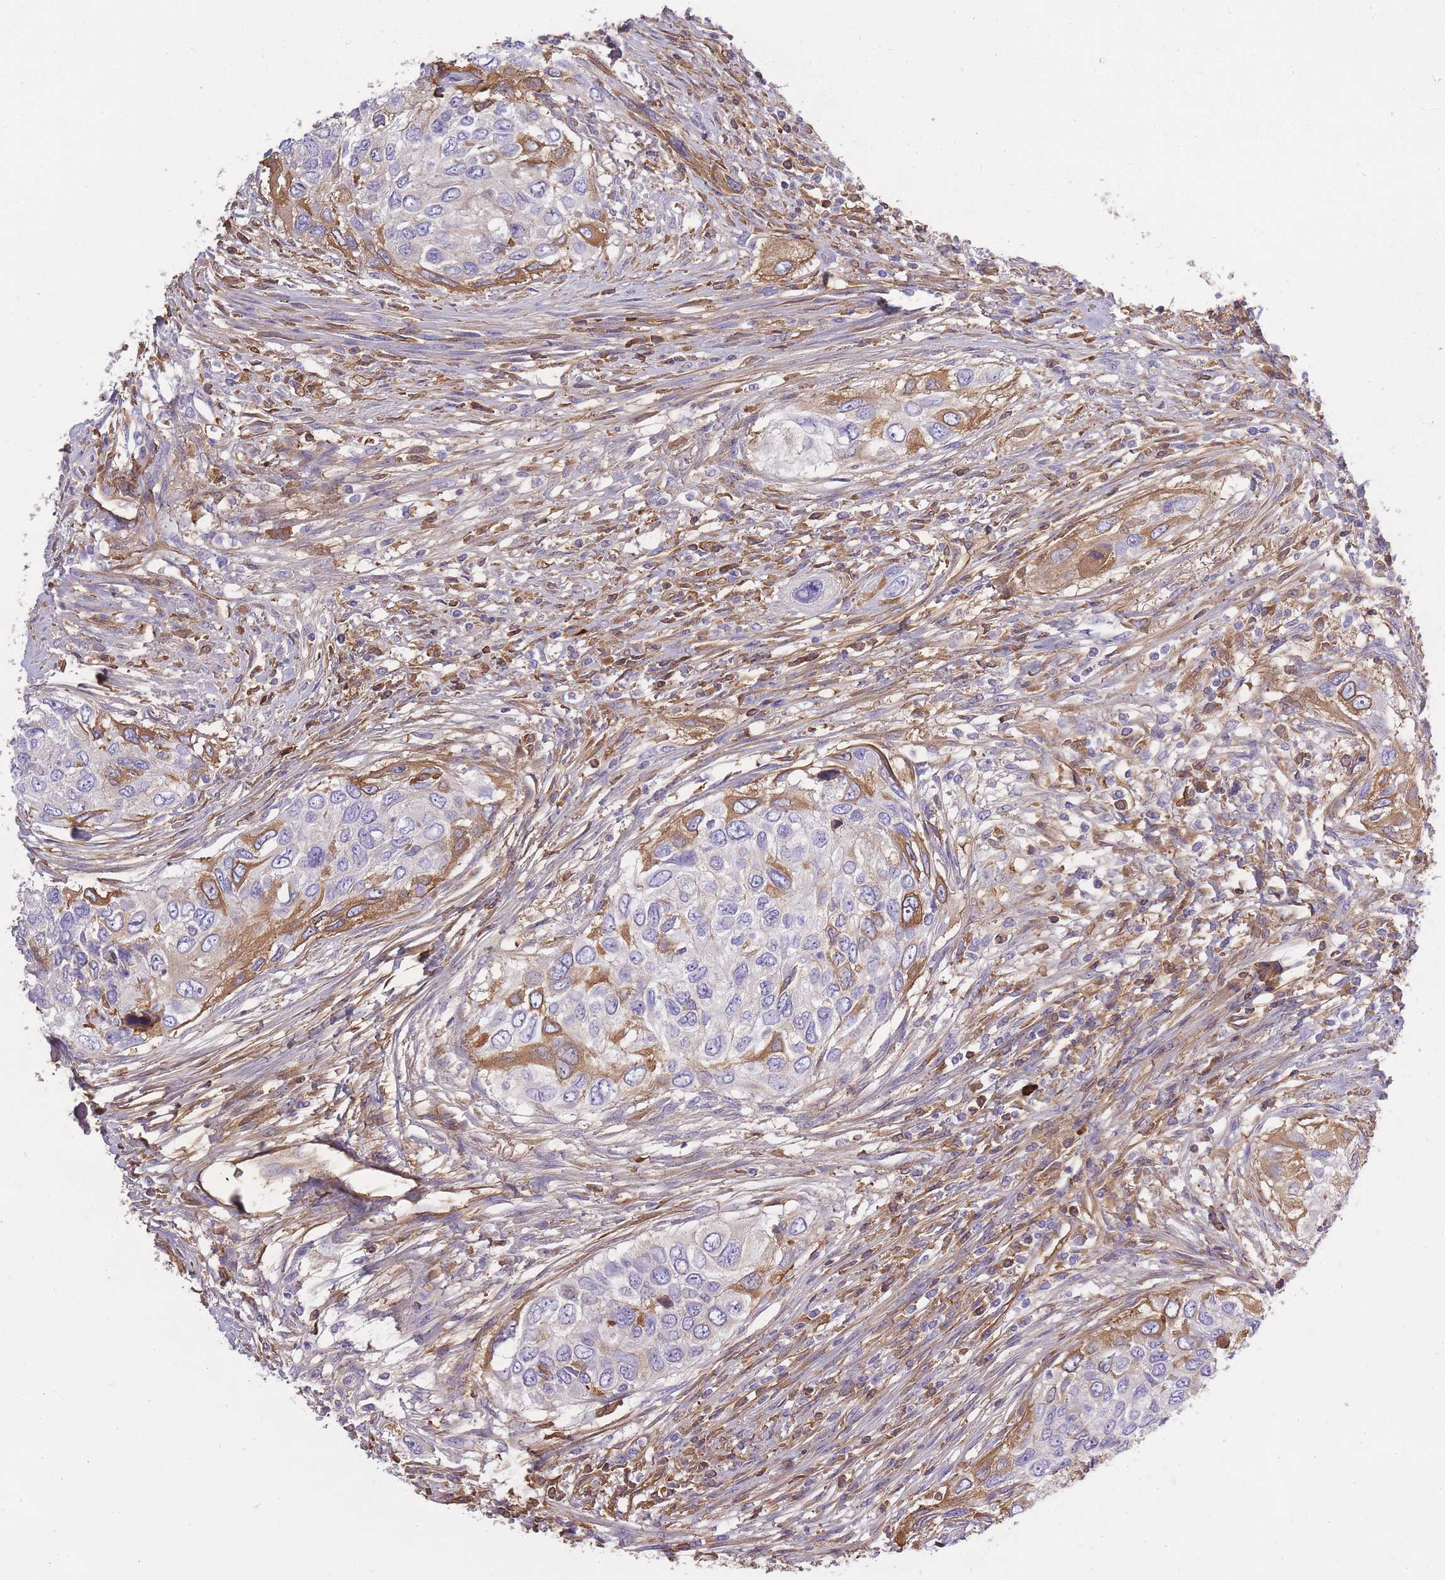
{"staining": {"intensity": "moderate", "quantity": "<25%", "location": "cytoplasmic/membranous"}, "tissue": "urothelial cancer", "cell_type": "Tumor cells", "image_type": "cancer", "snomed": [{"axis": "morphology", "description": "Urothelial carcinoma, High grade"}, {"axis": "topography", "description": "Urinary bladder"}], "caption": "A brown stain labels moderate cytoplasmic/membranous expression of a protein in human urothelial cancer tumor cells.", "gene": "IGKV1D-42", "patient": {"sex": "female", "age": 60}}